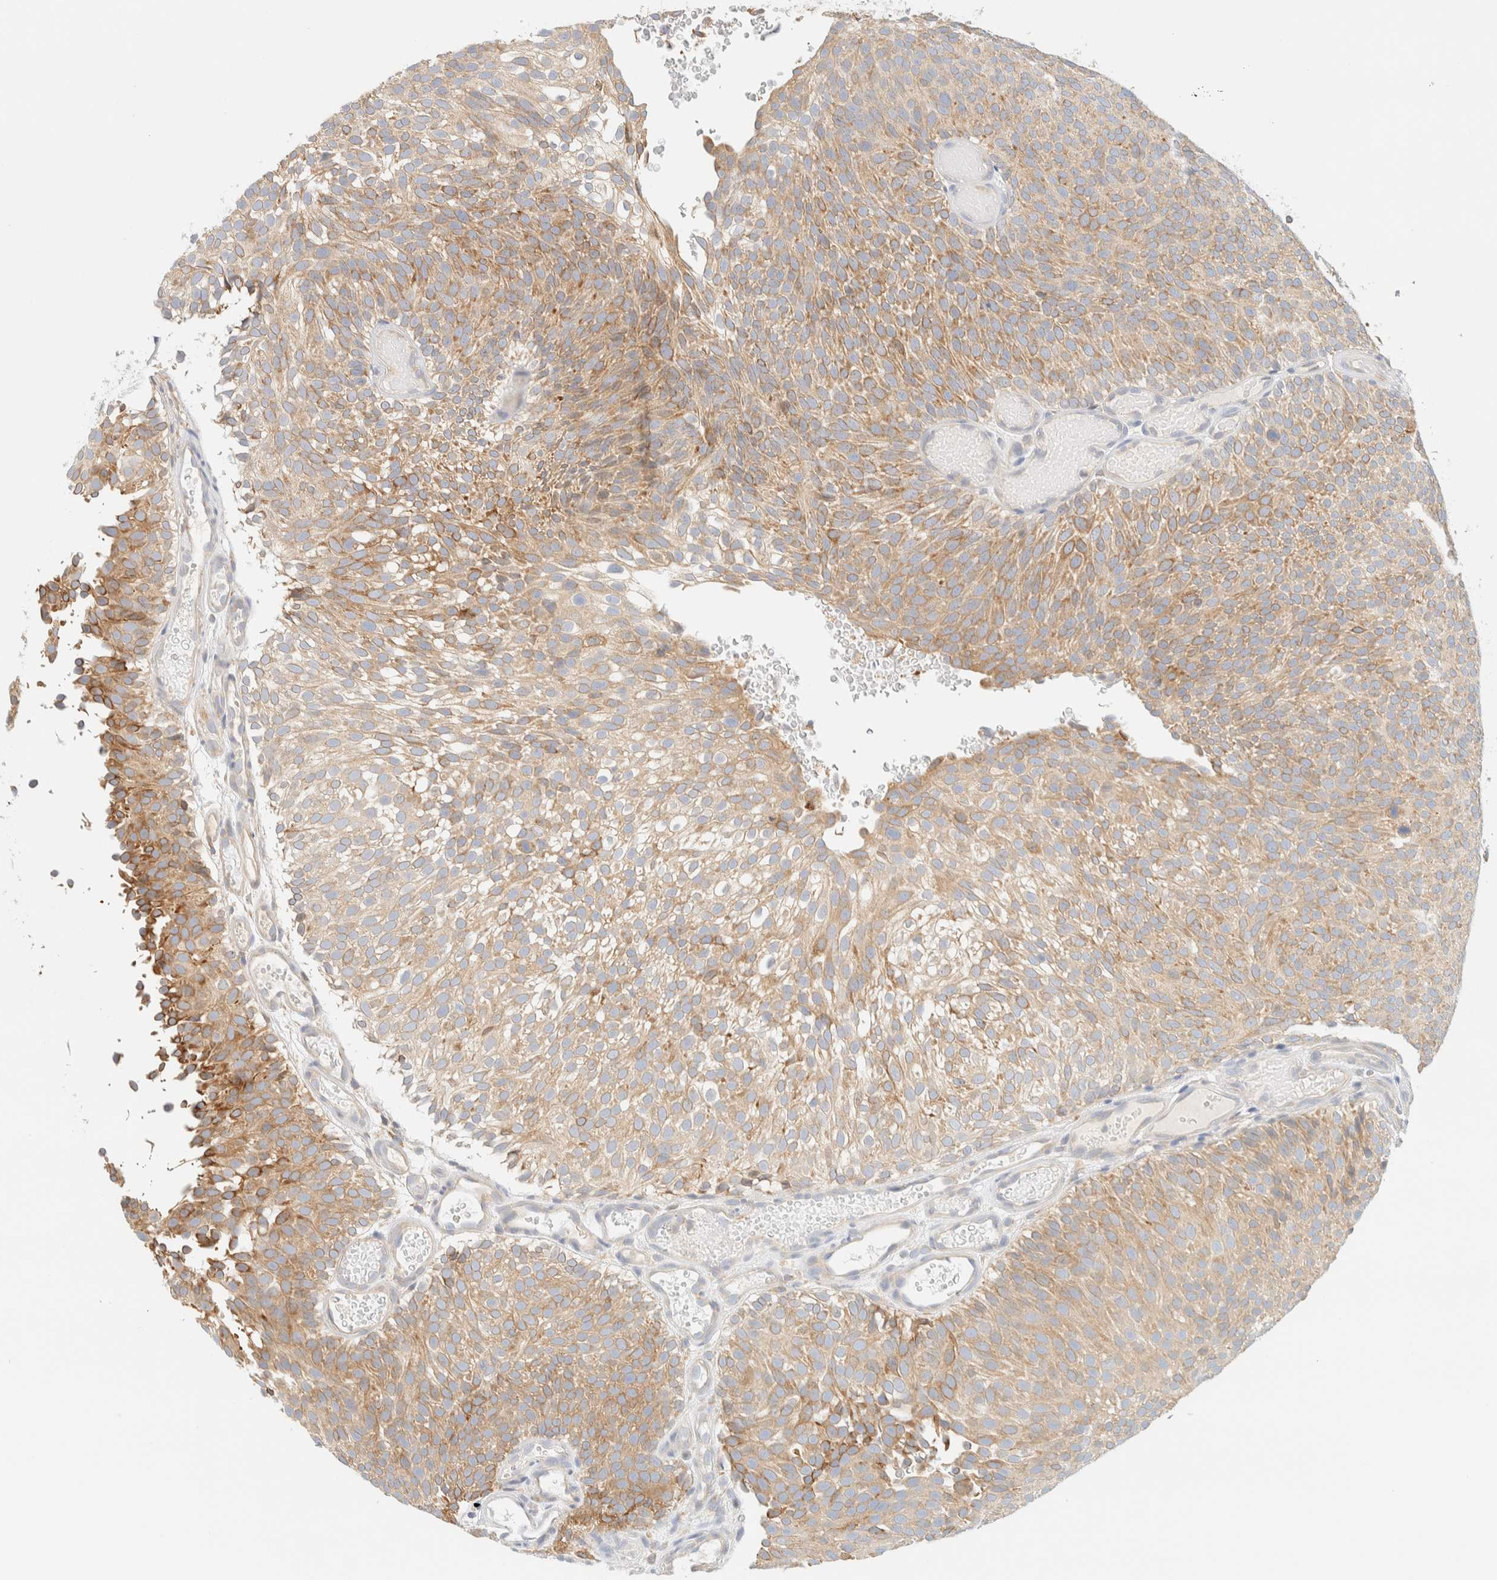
{"staining": {"intensity": "moderate", "quantity": ">75%", "location": "cytoplasmic/membranous"}, "tissue": "urothelial cancer", "cell_type": "Tumor cells", "image_type": "cancer", "snomed": [{"axis": "morphology", "description": "Urothelial carcinoma, Low grade"}, {"axis": "topography", "description": "Urinary bladder"}], "caption": "The immunohistochemical stain shows moderate cytoplasmic/membranous staining in tumor cells of urothelial cancer tissue.", "gene": "NT5C", "patient": {"sex": "male", "age": 78}}